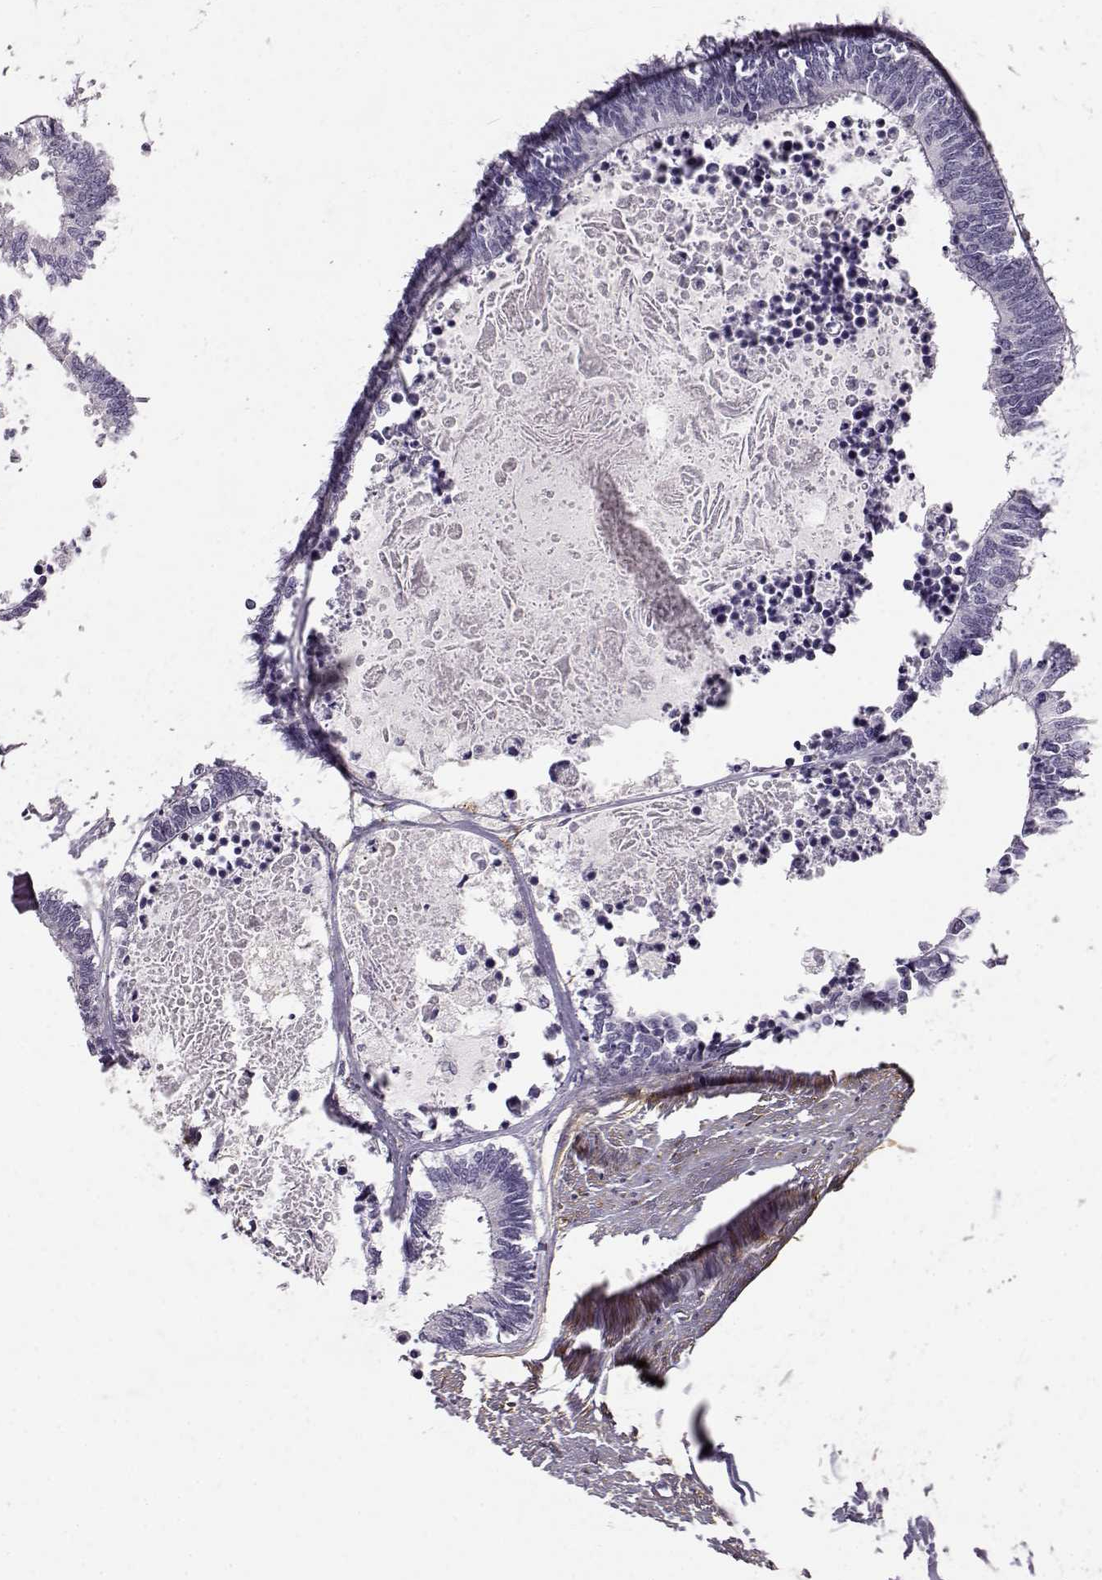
{"staining": {"intensity": "negative", "quantity": "none", "location": "none"}, "tissue": "colorectal cancer", "cell_type": "Tumor cells", "image_type": "cancer", "snomed": [{"axis": "morphology", "description": "Adenocarcinoma, NOS"}, {"axis": "topography", "description": "Colon"}, {"axis": "topography", "description": "Rectum"}], "caption": "Immunohistochemical staining of human adenocarcinoma (colorectal) displays no significant positivity in tumor cells.", "gene": "TRIM69", "patient": {"sex": "male", "age": 57}}